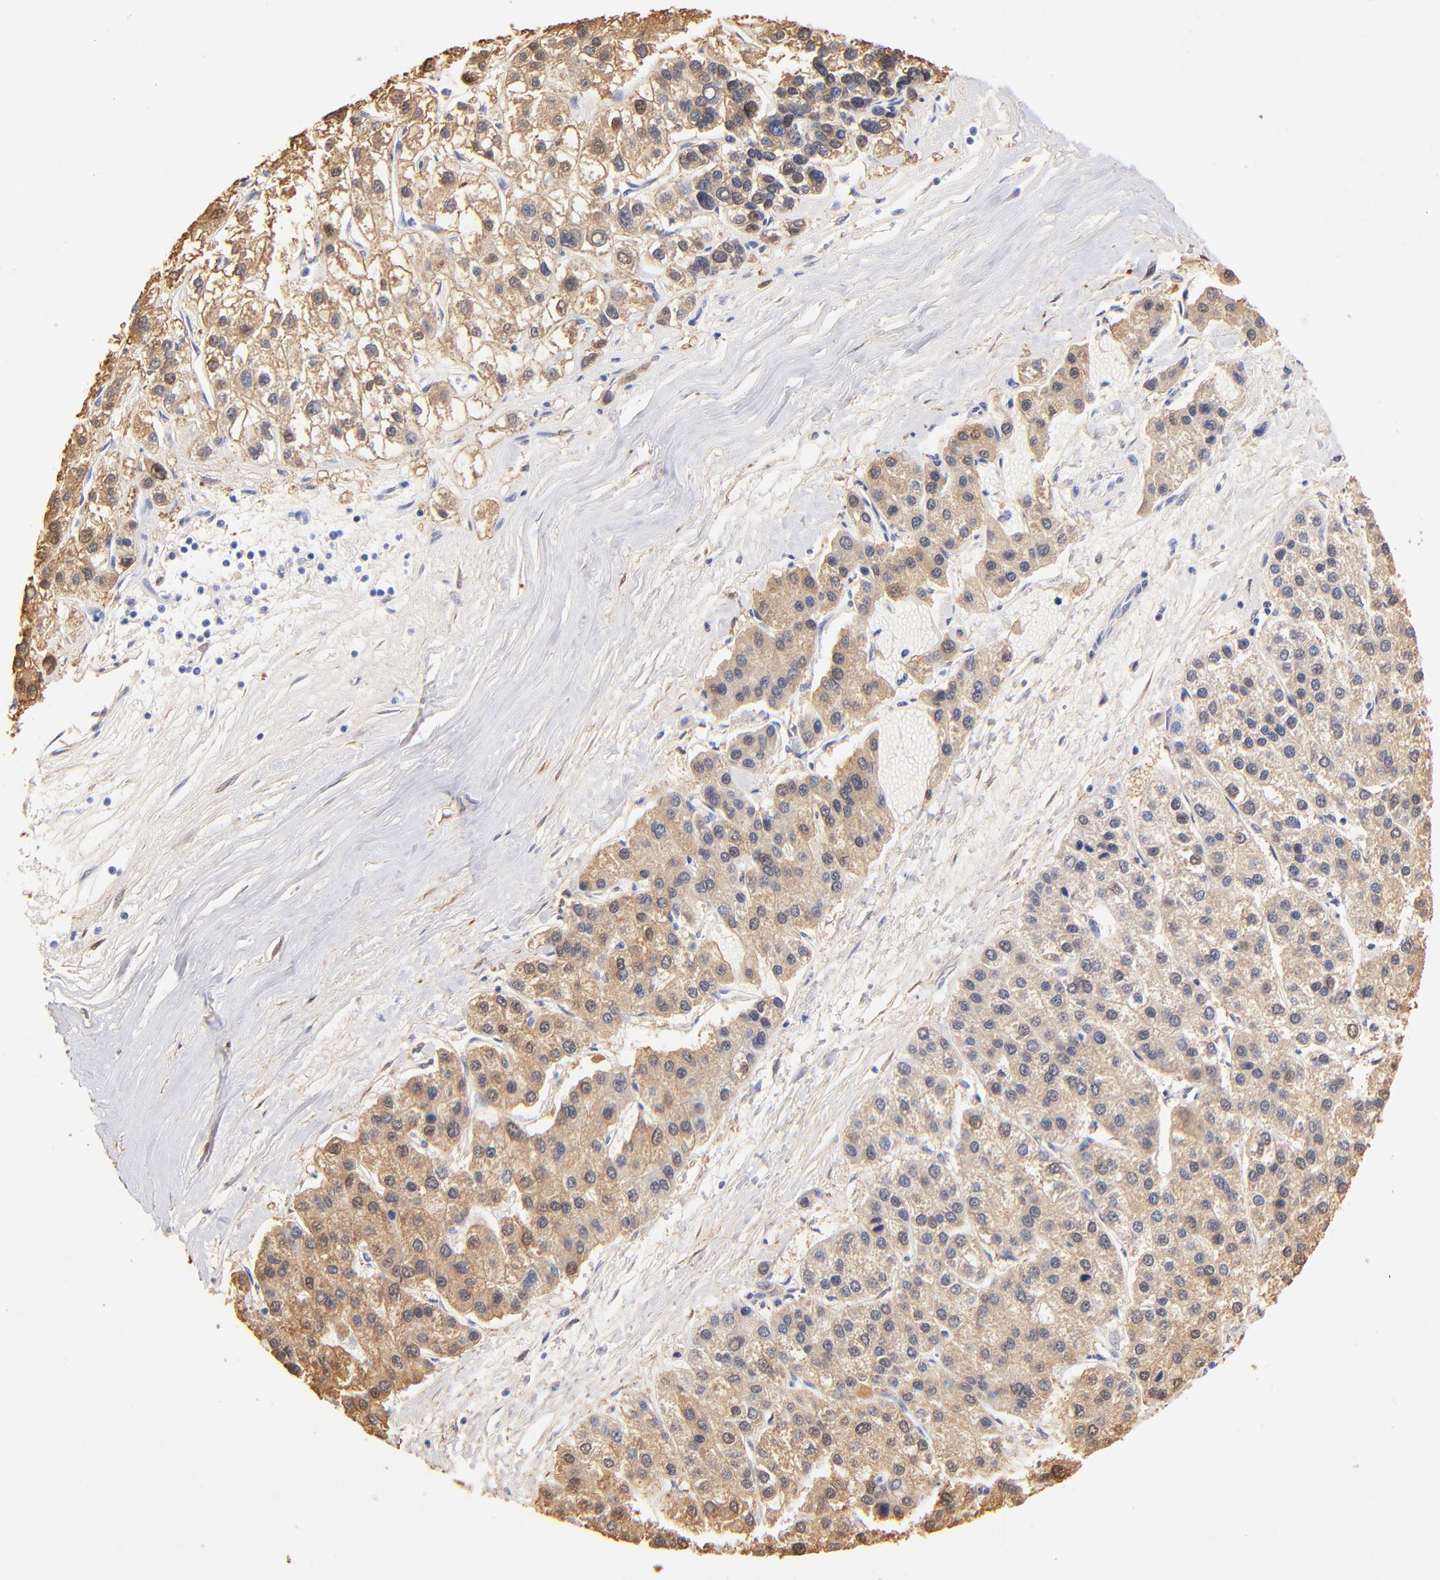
{"staining": {"intensity": "weak", "quantity": ">75%", "location": "cytoplasmic/membranous"}, "tissue": "liver cancer", "cell_type": "Tumor cells", "image_type": "cancer", "snomed": [{"axis": "morphology", "description": "Carcinoma, Hepatocellular, NOS"}, {"axis": "topography", "description": "Liver"}], "caption": "This is an image of IHC staining of liver cancer, which shows weak staining in the cytoplasmic/membranous of tumor cells.", "gene": "ALDH1A1", "patient": {"sex": "female", "age": 85}}